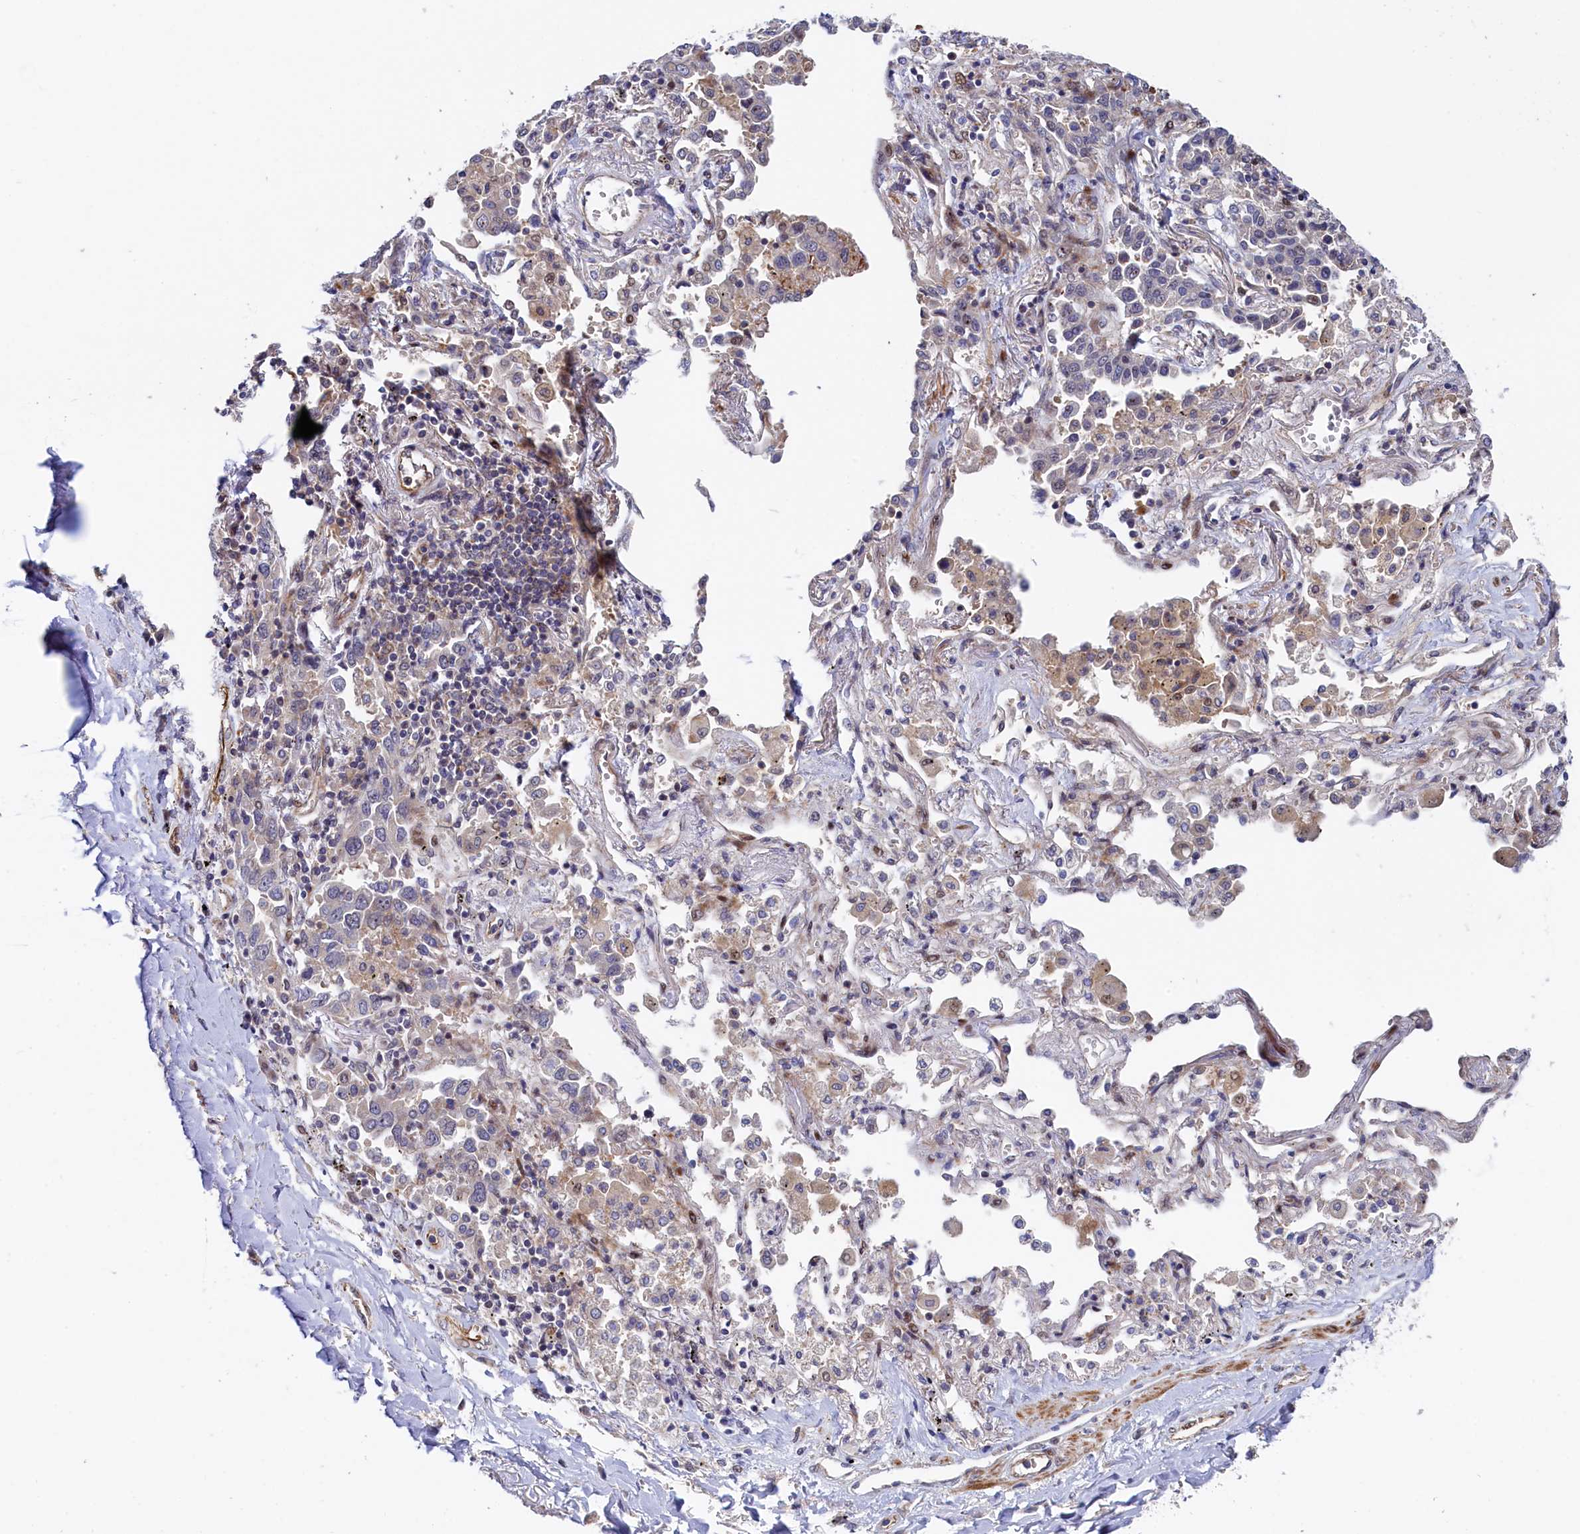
{"staining": {"intensity": "negative", "quantity": "none", "location": "none"}, "tissue": "lung cancer", "cell_type": "Tumor cells", "image_type": "cancer", "snomed": [{"axis": "morphology", "description": "Adenocarcinoma, NOS"}, {"axis": "topography", "description": "Lung"}], "caption": "Tumor cells are negative for protein expression in human lung cancer (adenocarcinoma).", "gene": "PIK3C3", "patient": {"sex": "male", "age": 67}}